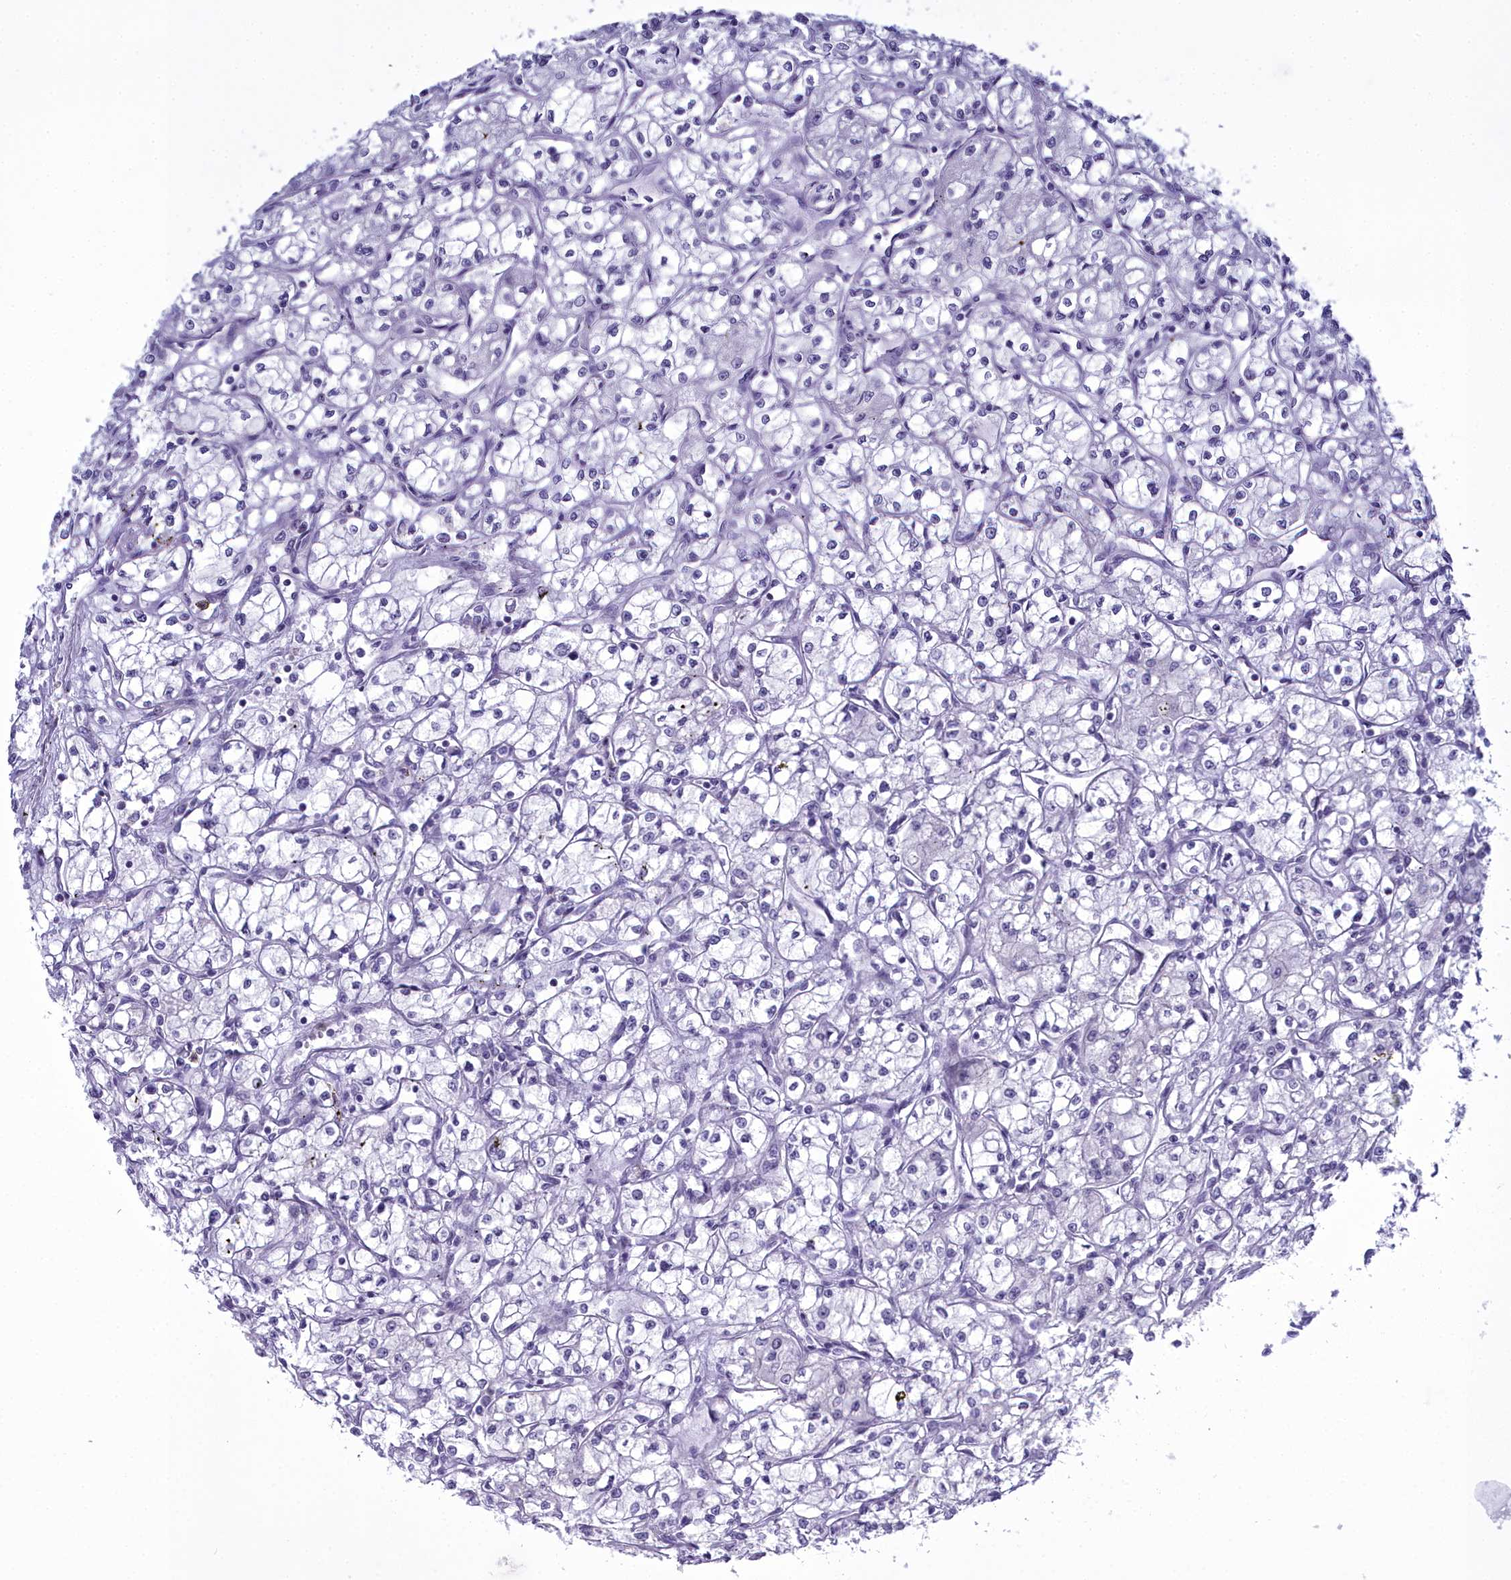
{"staining": {"intensity": "negative", "quantity": "none", "location": "none"}, "tissue": "renal cancer", "cell_type": "Tumor cells", "image_type": "cancer", "snomed": [{"axis": "morphology", "description": "Adenocarcinoma, NOS"}, {"axis": "topography", "description": "Kidney"}], "caption": "IHC histopathology image of renal adenocarcinoma stained for a protein (brown), which shows no positivity in tumor cells.", "gene": "MAP6", "patient": {"sex": "male", "age": 59}}